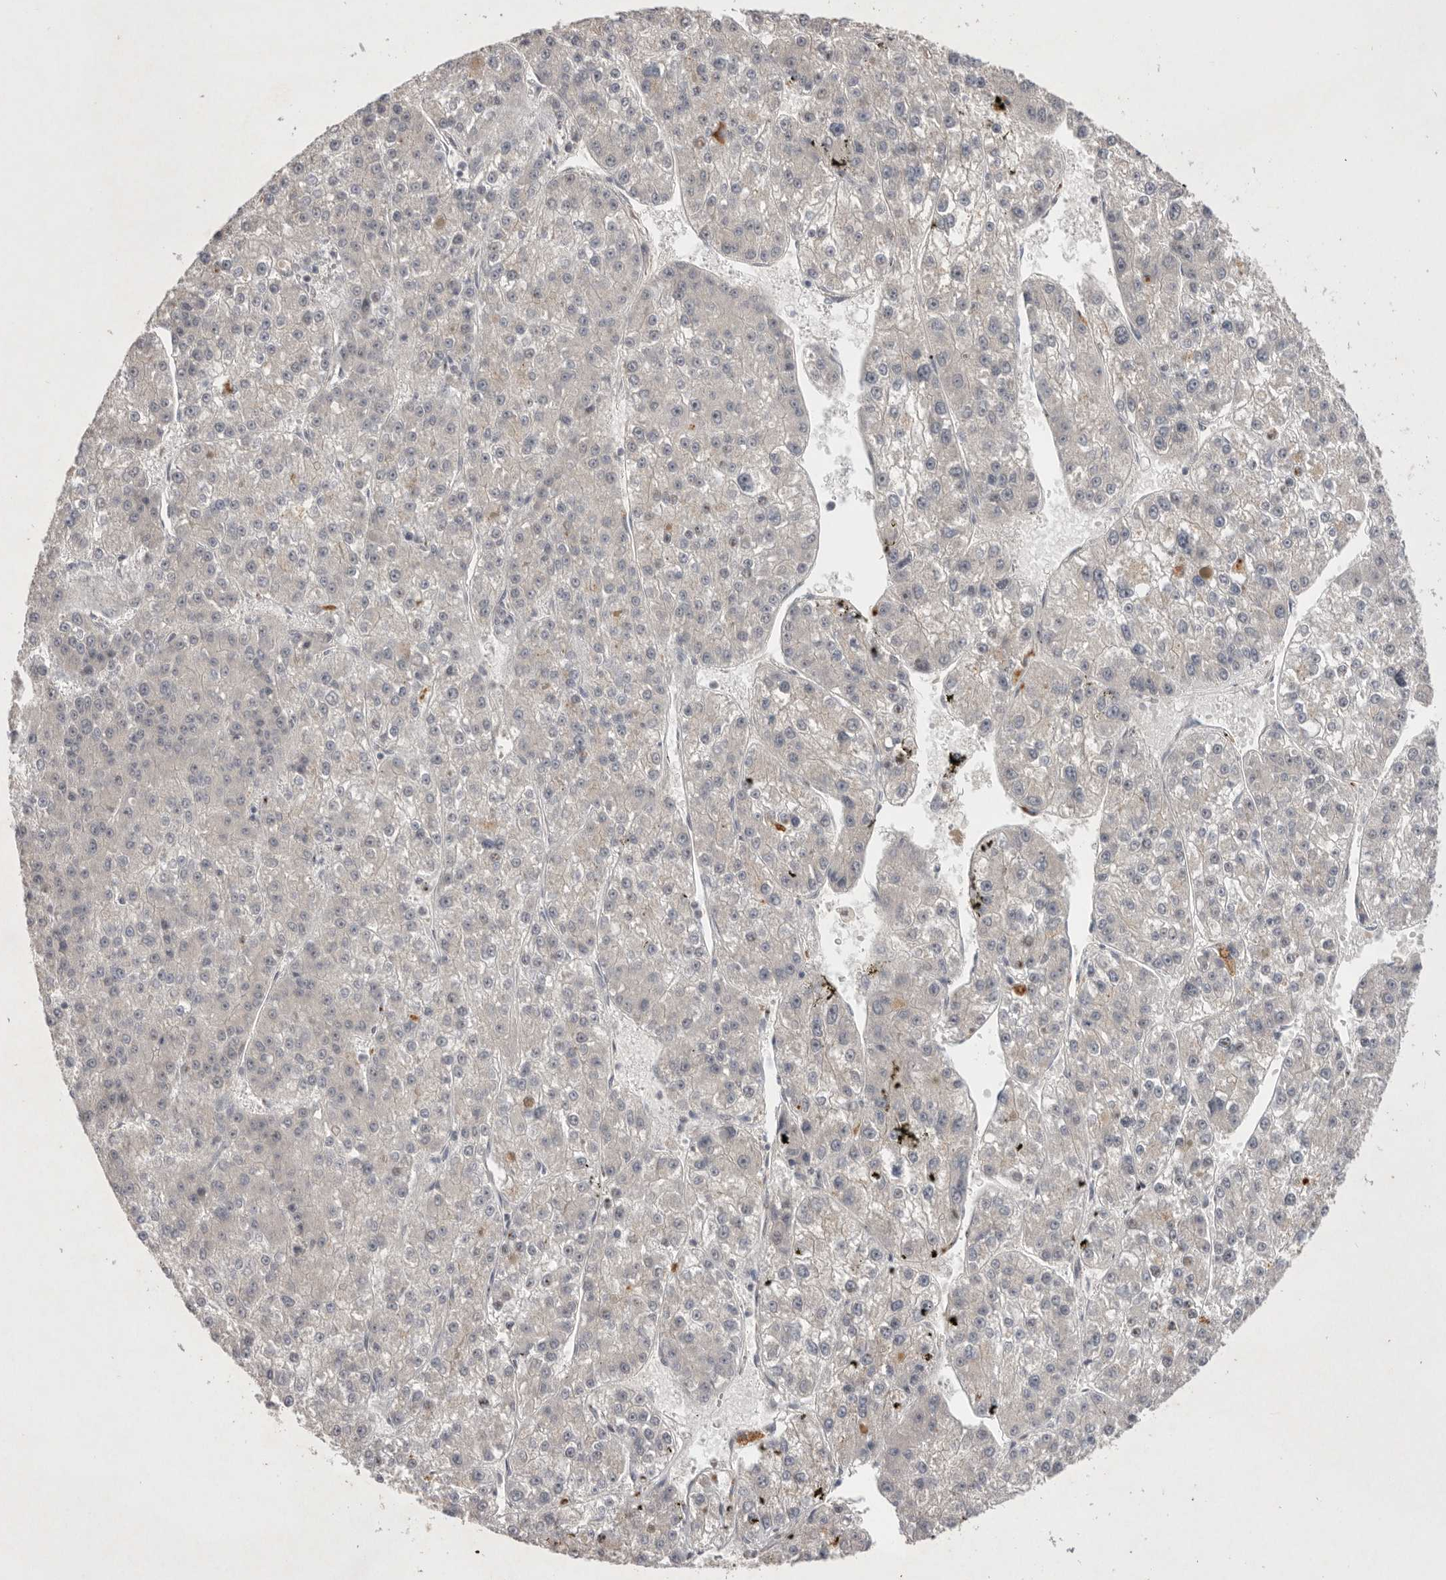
{"staining": {"intensity": "negative", "quantity": "none", "location": "none"}, "tissue": "liver cancer", "cell_type": "Tumor cells", "image_type": "cancer", "snomed": [{"axis": "morphology", "description": "Carcinoma, Hepatocellular, NOS"}, {"axis": "topography", "description": "Liver"}], "caption": "The image reveals no significant positivity in tumor cells of liver cancer.", "gene": "HUS1", "patient": {"sex": "female", "age": 73}}